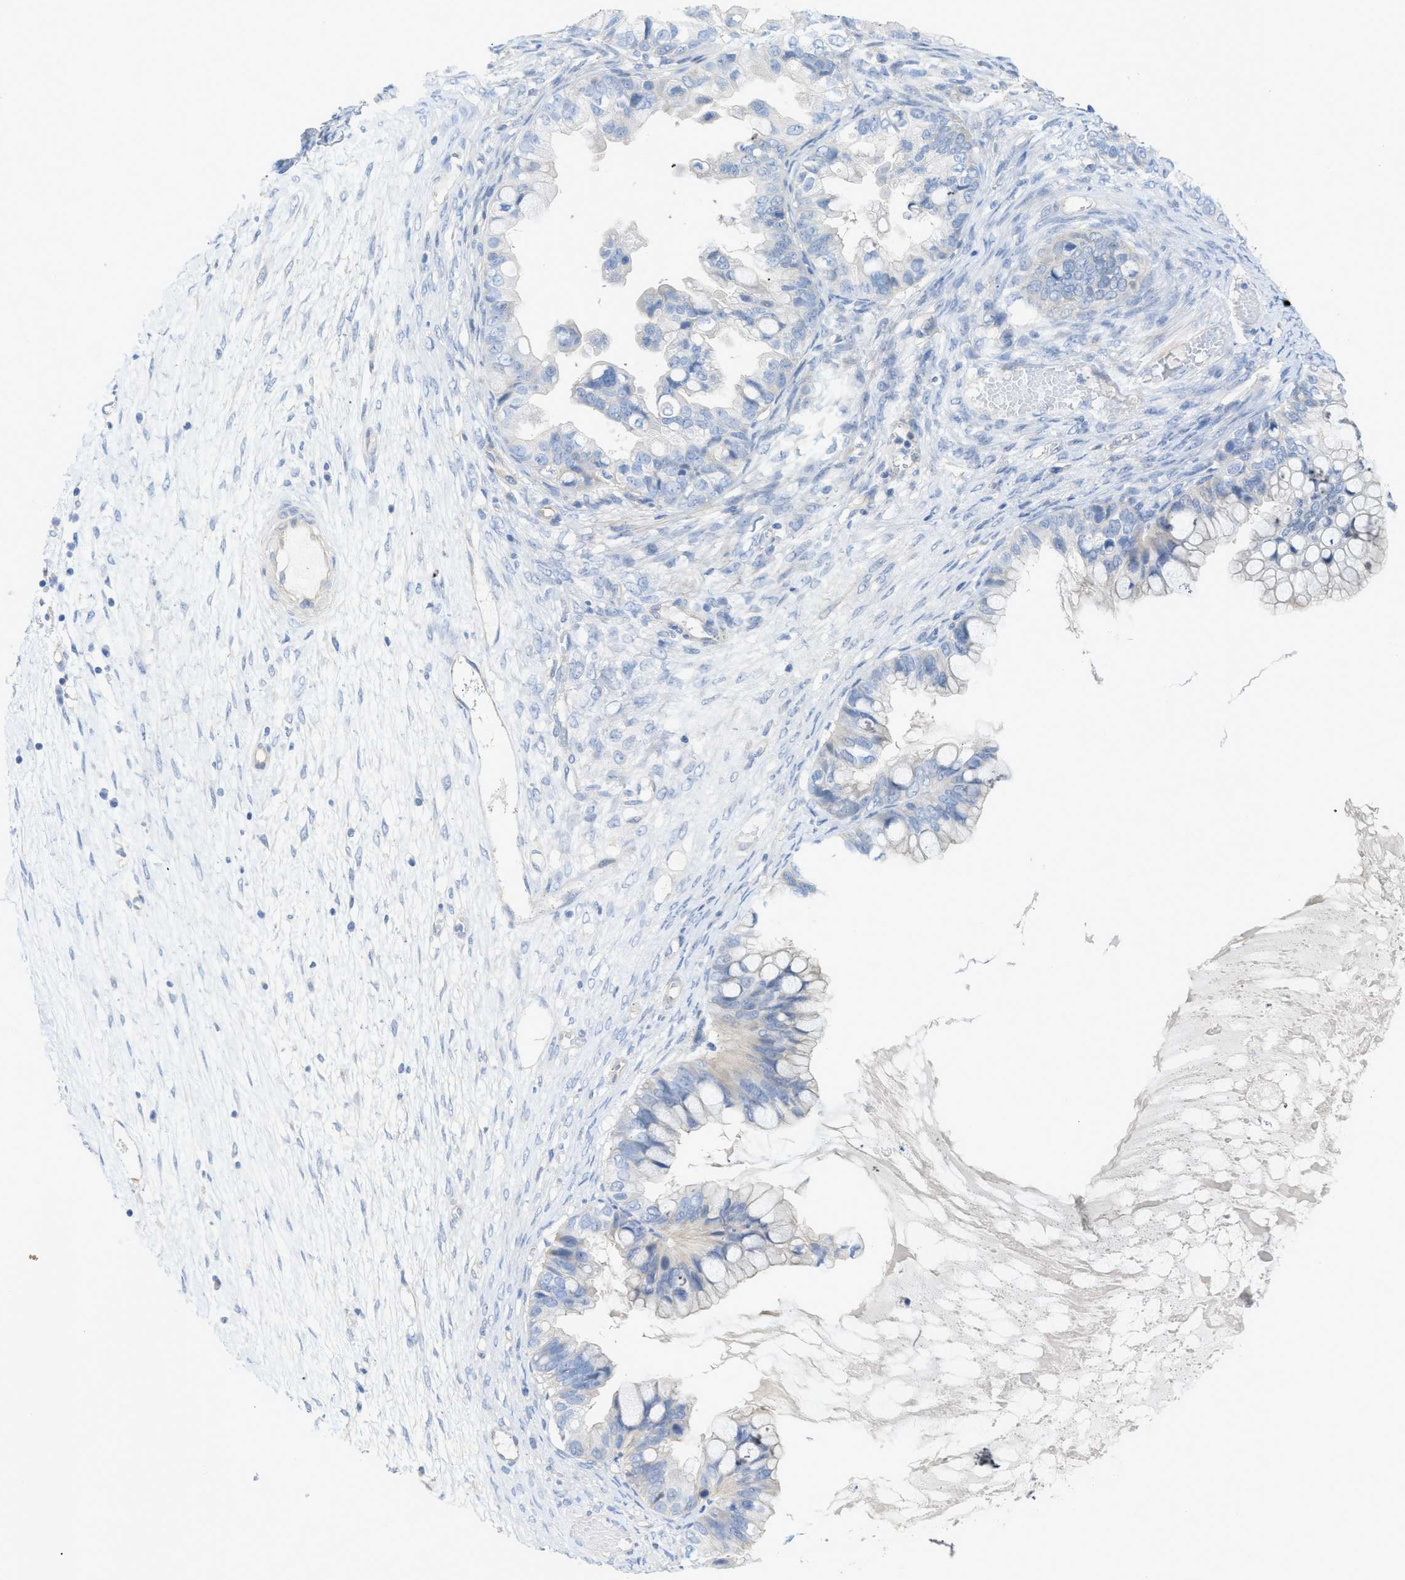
{"staining": {"intensity": "negative", "quantity": "none", "location": "none"}, "tissue": "ovarian cancer", "cell_type": "Tumor cells", "image_type": "cancer", "snomed": [{"axis": "morphology", "description": "Cystadenocarcinoma, mucinous, NOS"}, {"axis": "topography", "description": "Ovary"}], "caption": "IHC micrograph of mucinous cystadenocarcinoma (ovarian) stained for a protein (brown), which displays no positivity in tumor cells.", "gene": "MYL3", "patient": {"sex": "female", "age": 80}}